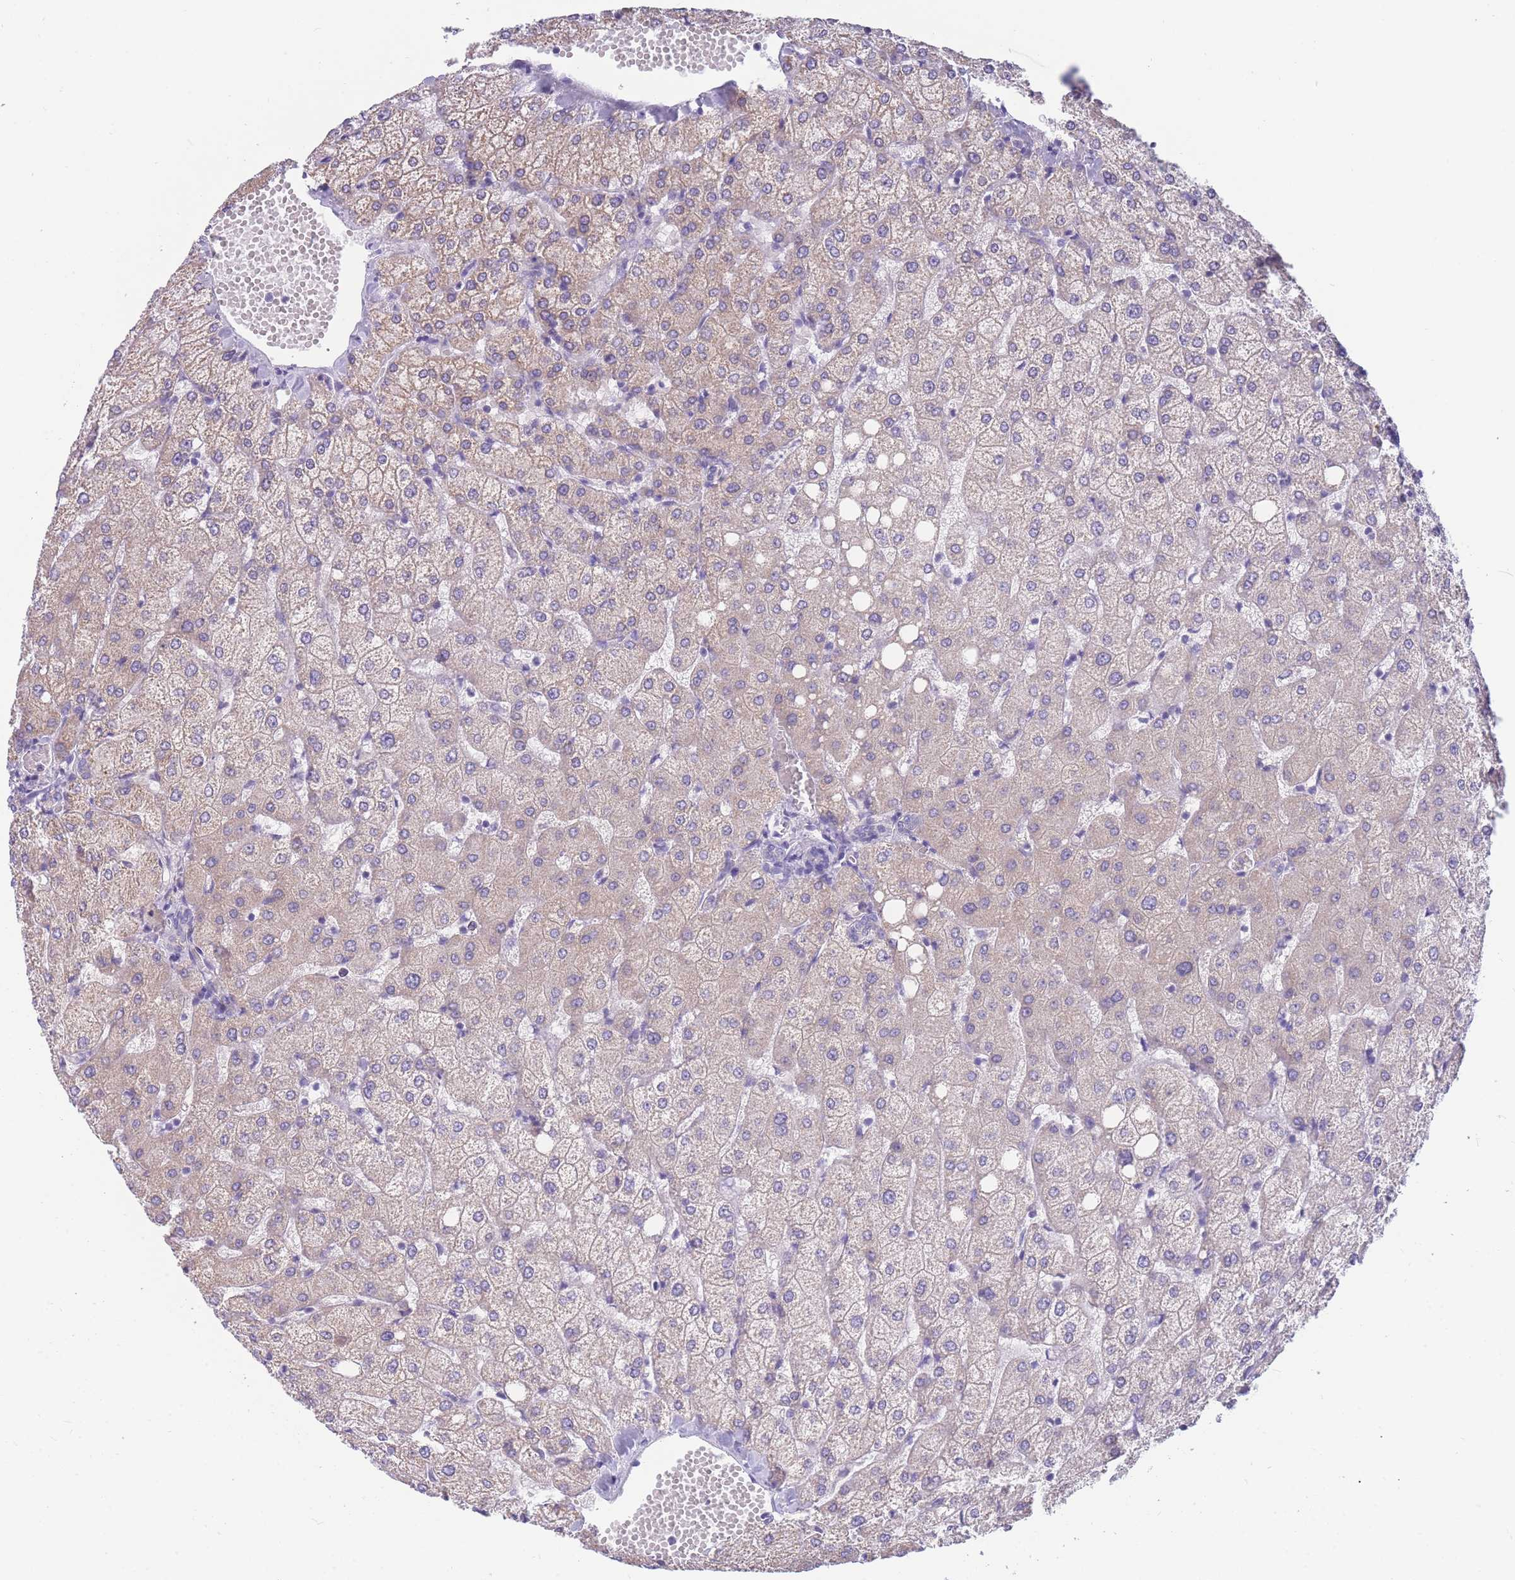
{"staining": {"intensity": "negative", "quantity": "none", "location": "none"}, "tissue": "liver", "cell_type": "Cholangiocytes", "image_type": "normal", "snomed": [{"axis": "morphology", "description": "Normal tissue, NOS"}, {"axis": "topography", "description": "Liver"}], "caption": "Immunohistochemistry (IHC) photomicrograph of normal human liver stained for a protein (brown), which reveals no positivity in cholangiocytes.", "gene": "DHRS11", "patient": {"sex": "female", "age": 54}}